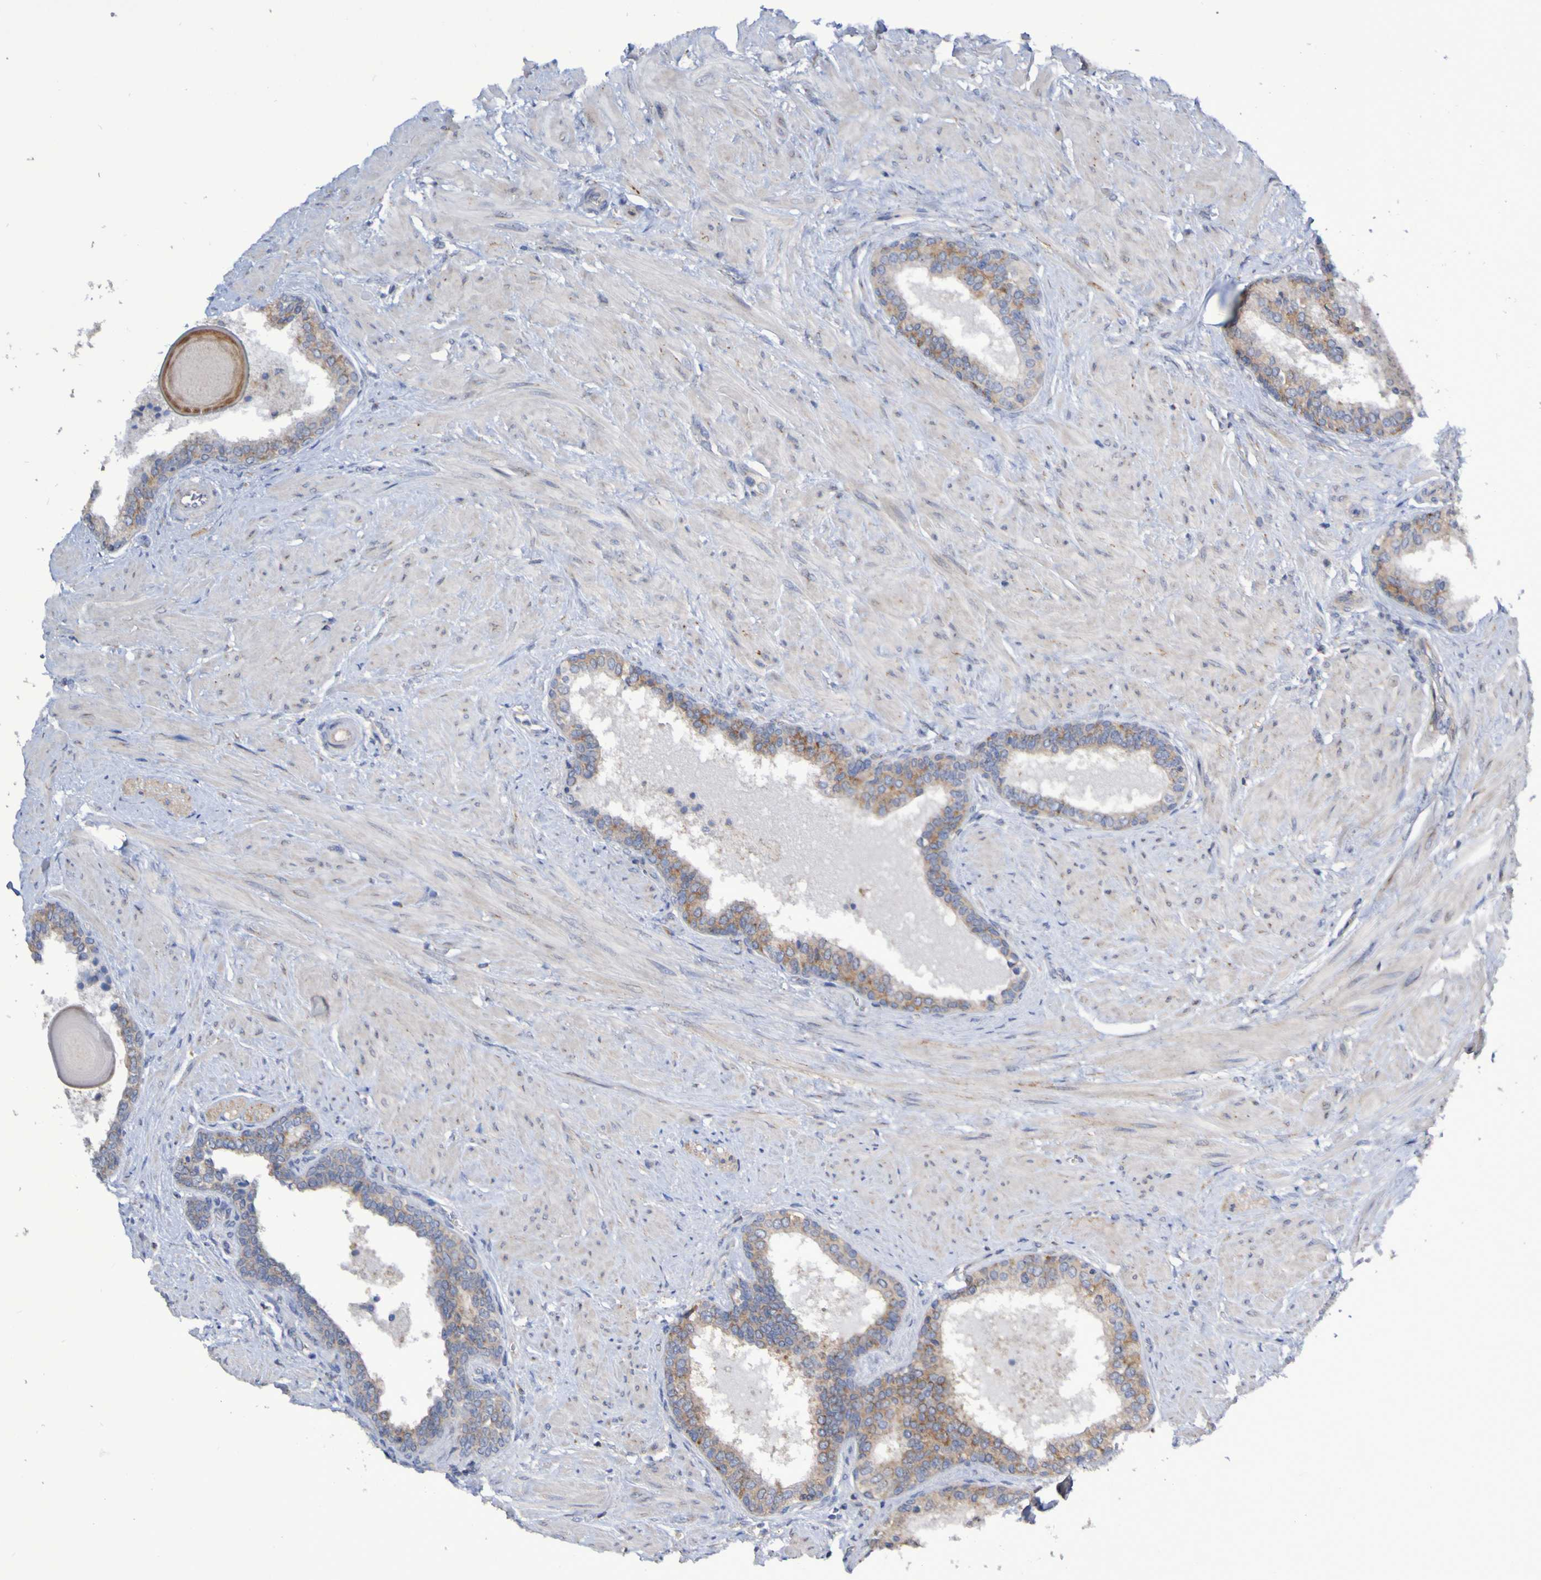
{"staining": {"intensity": "moderate", "quantity": ">75%", "location": "cytoplasmic/membranous"}, "tissue": "prostate cancer", "cell_type": "Tumor cells", "image_type": "cancer", "snomed": [{"axis": "morphology", "description": "Adenocarcinoma, Low grade"}, {"axis": "topography", "description": "Prostate"}], "caption": "A medium amount of moderate cytoplasmic/membranous staining is appreciated in approximately >75% of tumor cells in prostate cancer (low-grade adenocarcinoma) tissue.", "gene": "LMBRD2", "patient": {"sex": "male", "age": 60}}